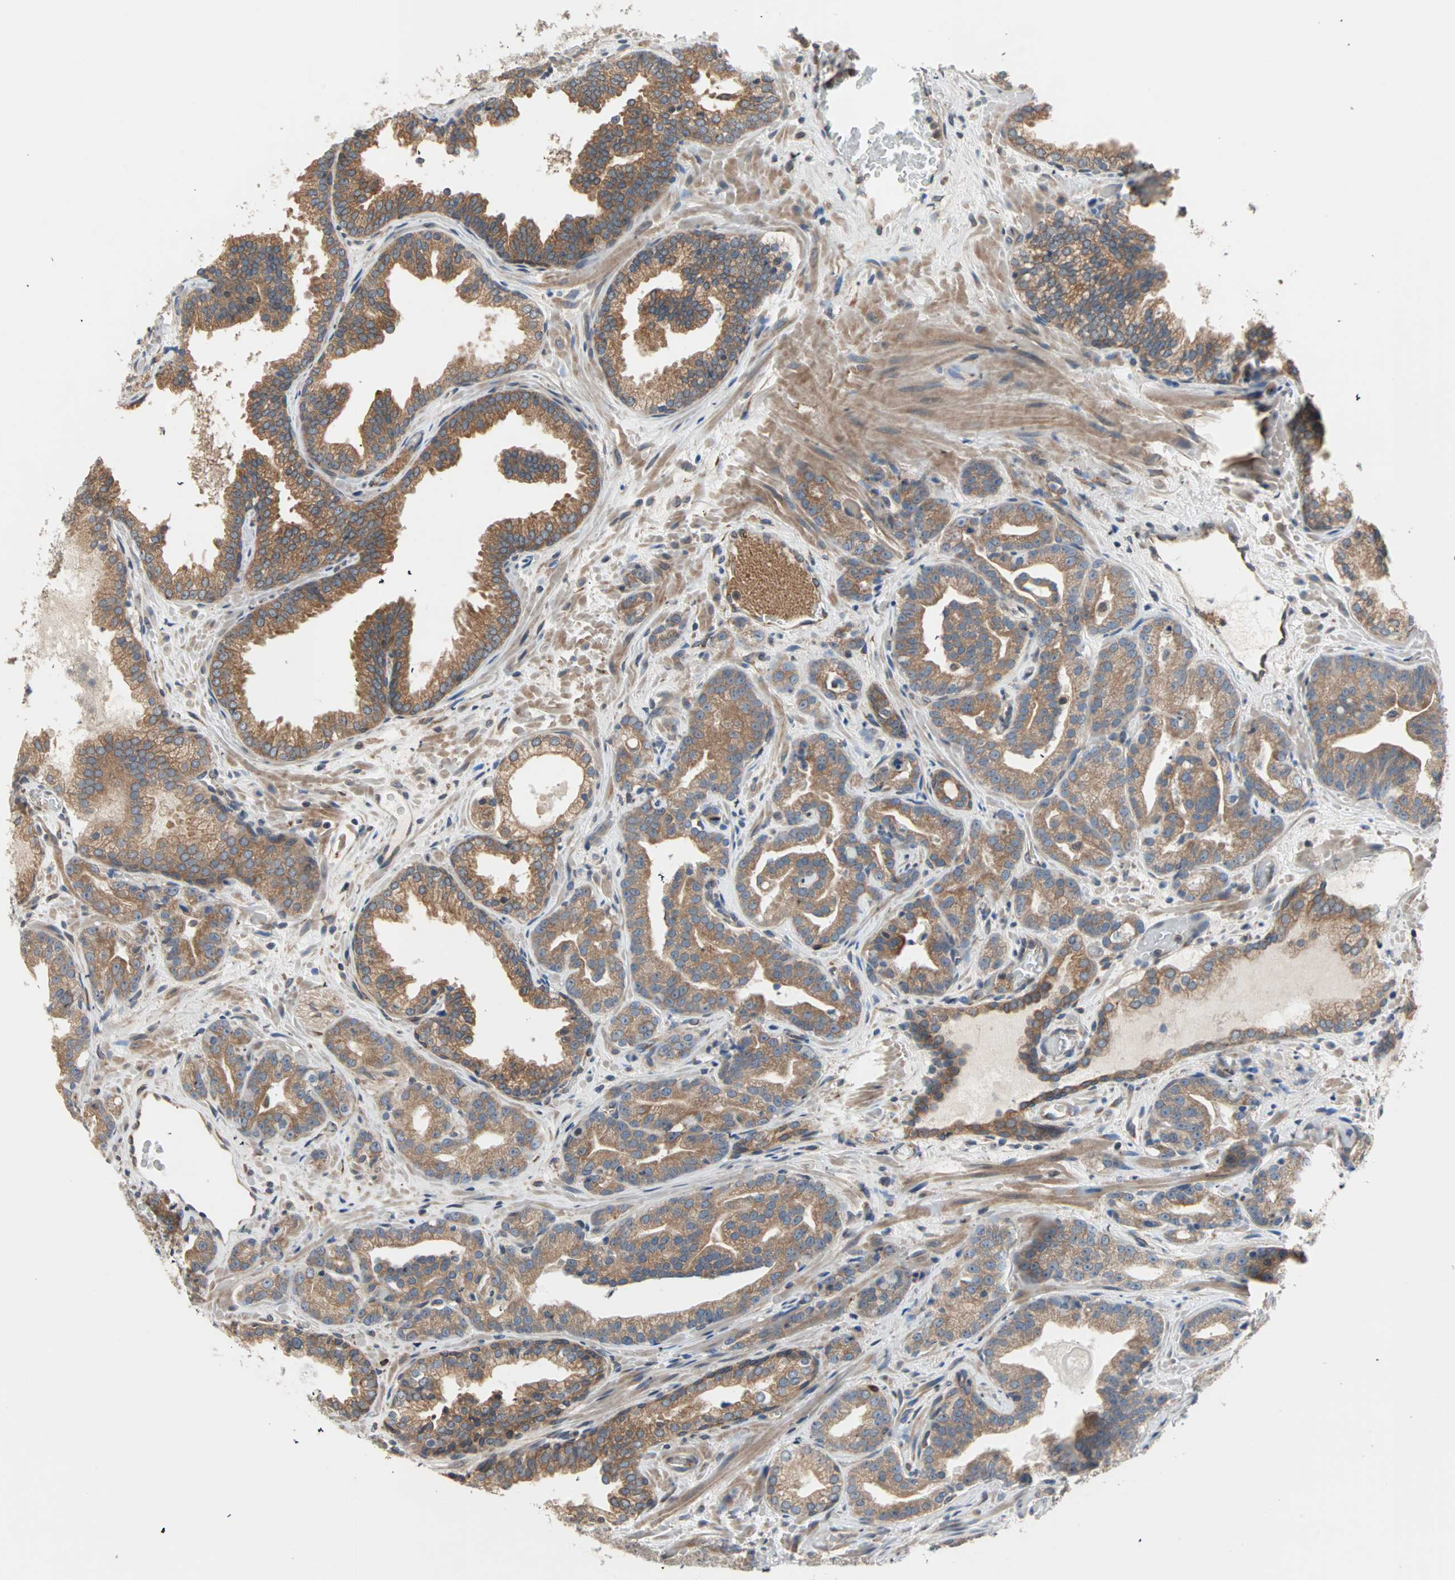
{"staining": {"intensity": "moderate", "quantity": ">75%", "location": "cytoplasmic/membranous"}, "tissue": "prostate cancer", "cell_type": "Tumor cells", "image_type": "cancer", "snomed": [{"axis": "morphology", "description": "Adenocarcinoma, Low grade"}, {"axis": "topography", "description": "Prostate"}], "caption": "IHC staining of prostate cancer, which displays medium levels of moderate cytoplasmic/membranous expression in approximately >75% of tumor cells indicating moderate cytoplasmic/membranous protein expression. The staining was performed using DAB (3,3'-diaminobenzidine) (brown) for protein detection and nuclei were counterstained in hematoxylin (blue).", "gene": "SAR1A", "patient": {"sex": "male", "age": 63}}